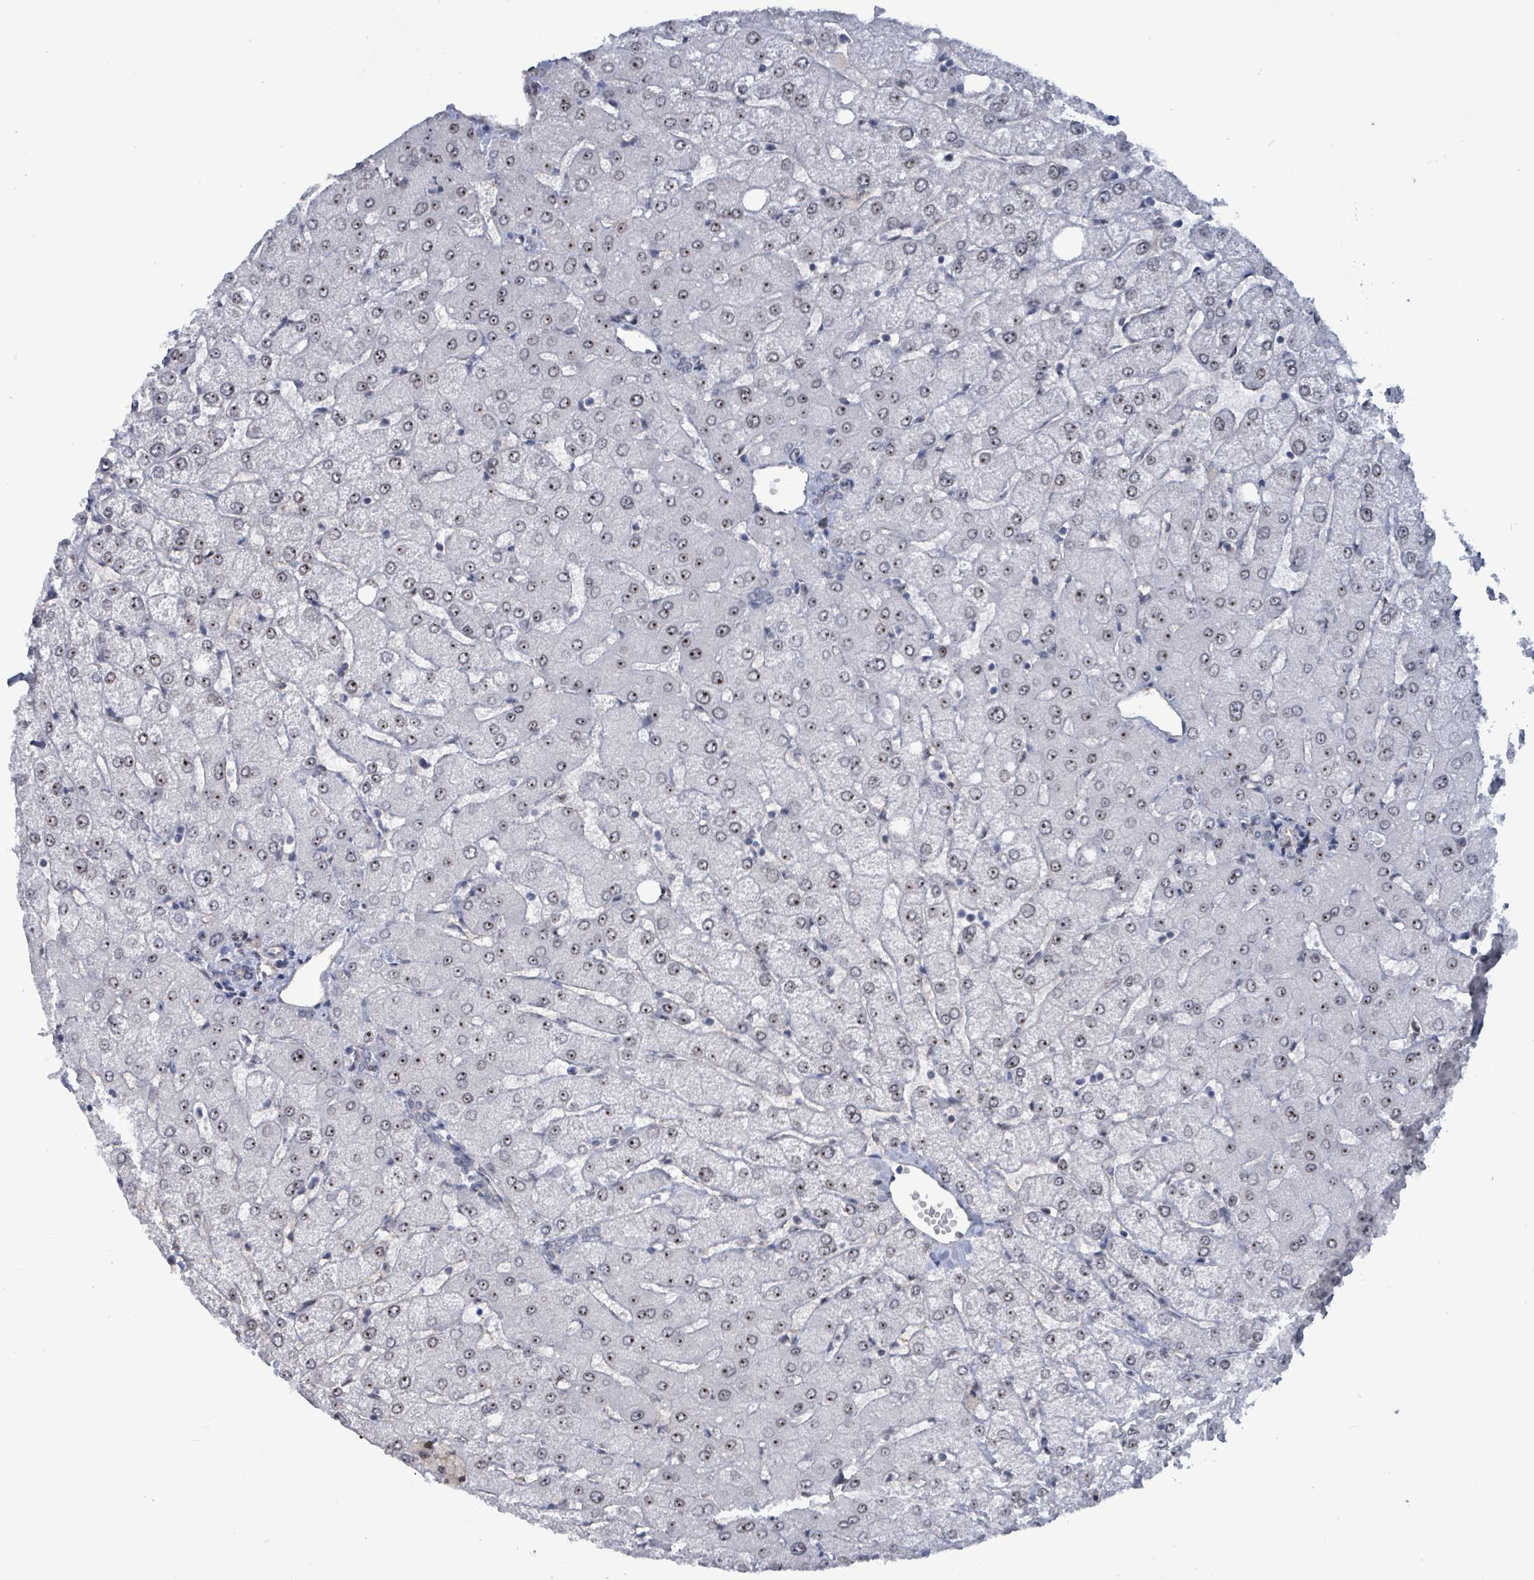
{"staining": {"intensity": "negative", "quantity": "none", "location": "none"}, "tissue": "liver", "cell_type": "Cholangiocytes", "image_type": "normal", "snomed": [{"axis": "morphology", "description": "Normal tissue, NOS"}, {"axis": "topography", "description": "Liver"}], "caption": "IHC image of benign liver stained for a protein (brown), which exhibits no expression in cholangiocytes.", "gene": "RRN3", "patient": {"sex": "female", "age": 54}}